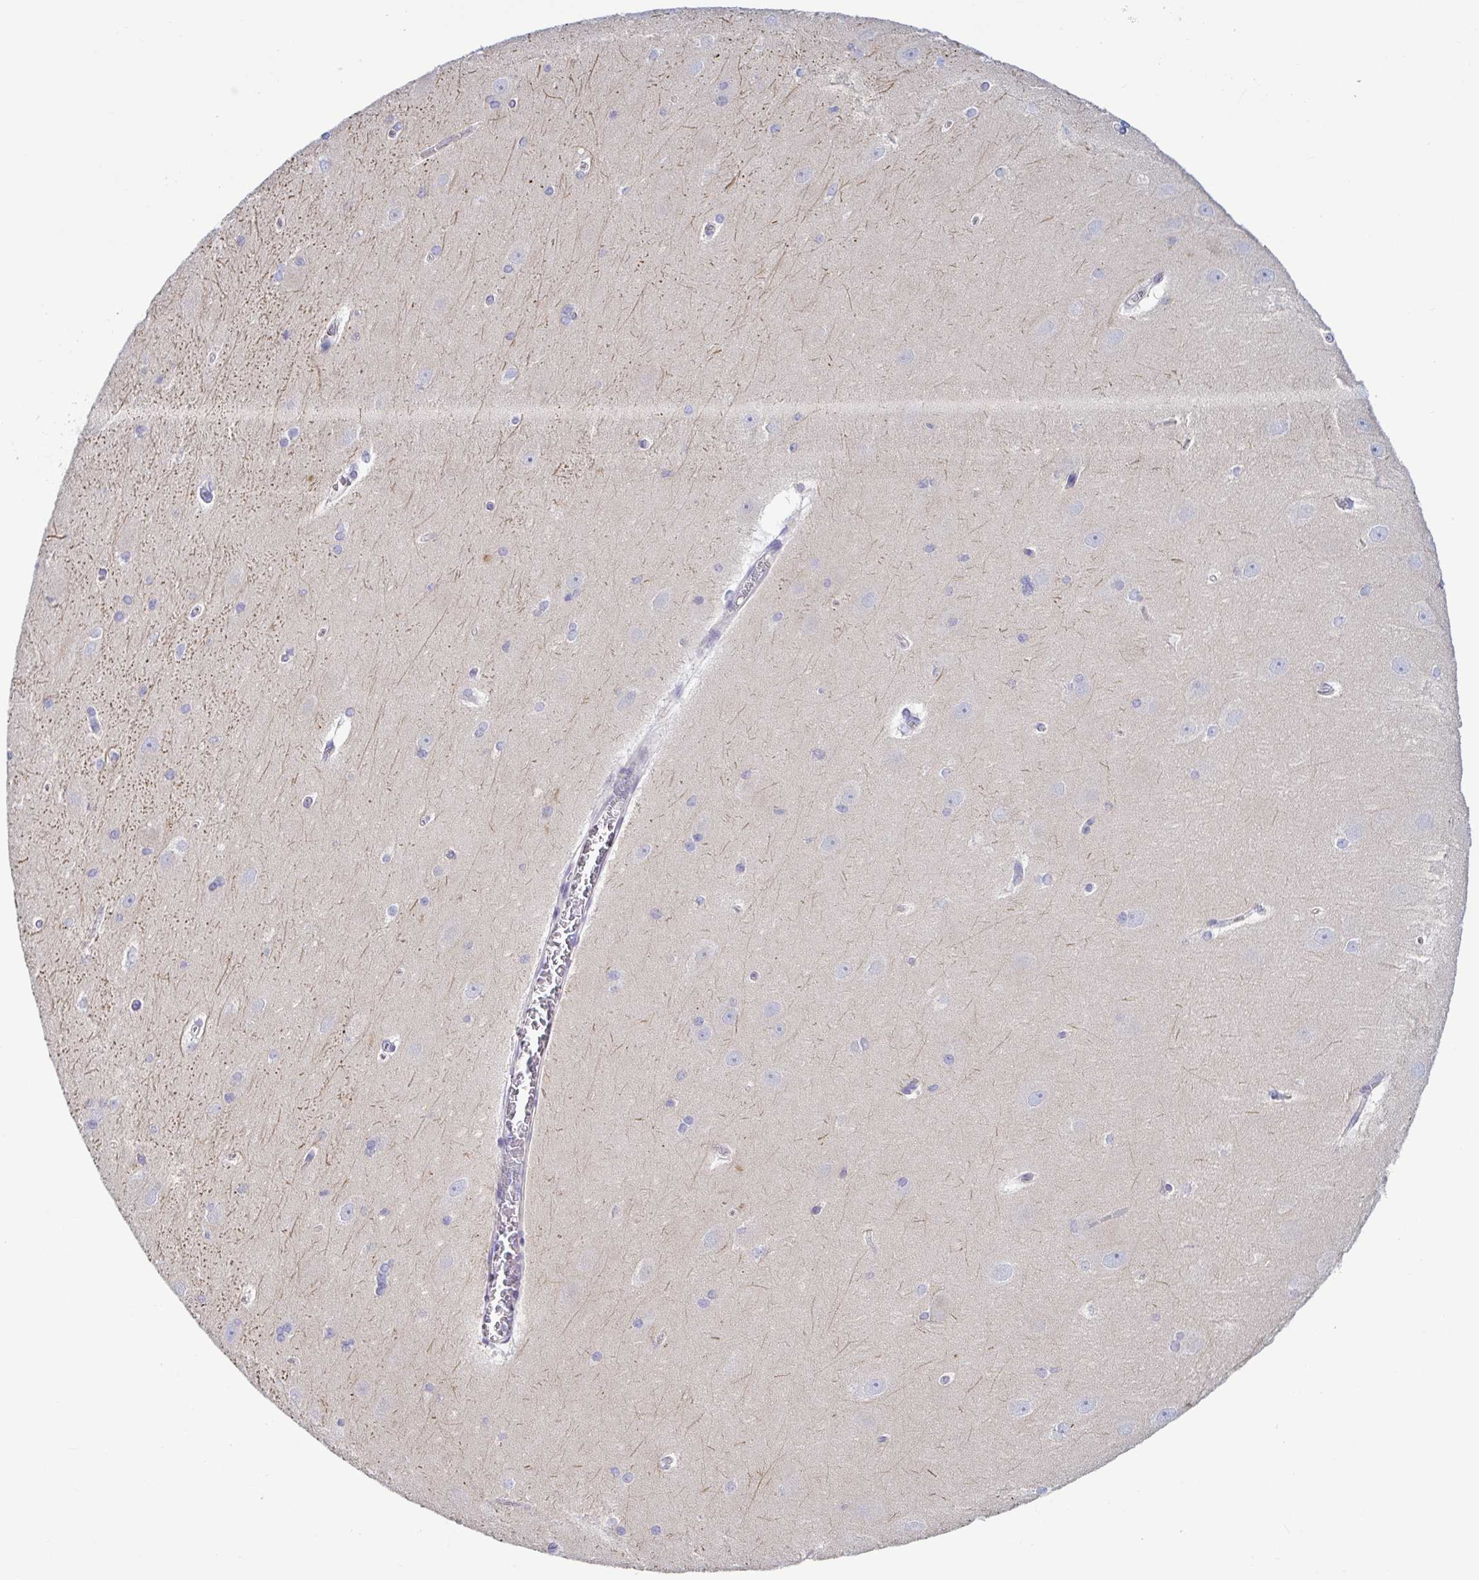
{"staining": {"intensity": "negative", "quantity": "none", "location": "none"}, "tissue": "hippocampus", "cell_type": "Glial cells", "image_type": "normal", "snomed": [{"axis": "morphology", "description": "Normal tissue, NOS"}, {"axis": "topography", "description": "Cerebral cortex"}, {"axis": "topography", "description": "Hippocampus"}], "caption": "Immunohistochemistry (IHC) photomicrograph of benign hippocampus: human hippocampus stained with DAB displays no significant protein staining in glial cells.", "gene": "TNNI2", "patient": {"sex": "female", "age": 19}}